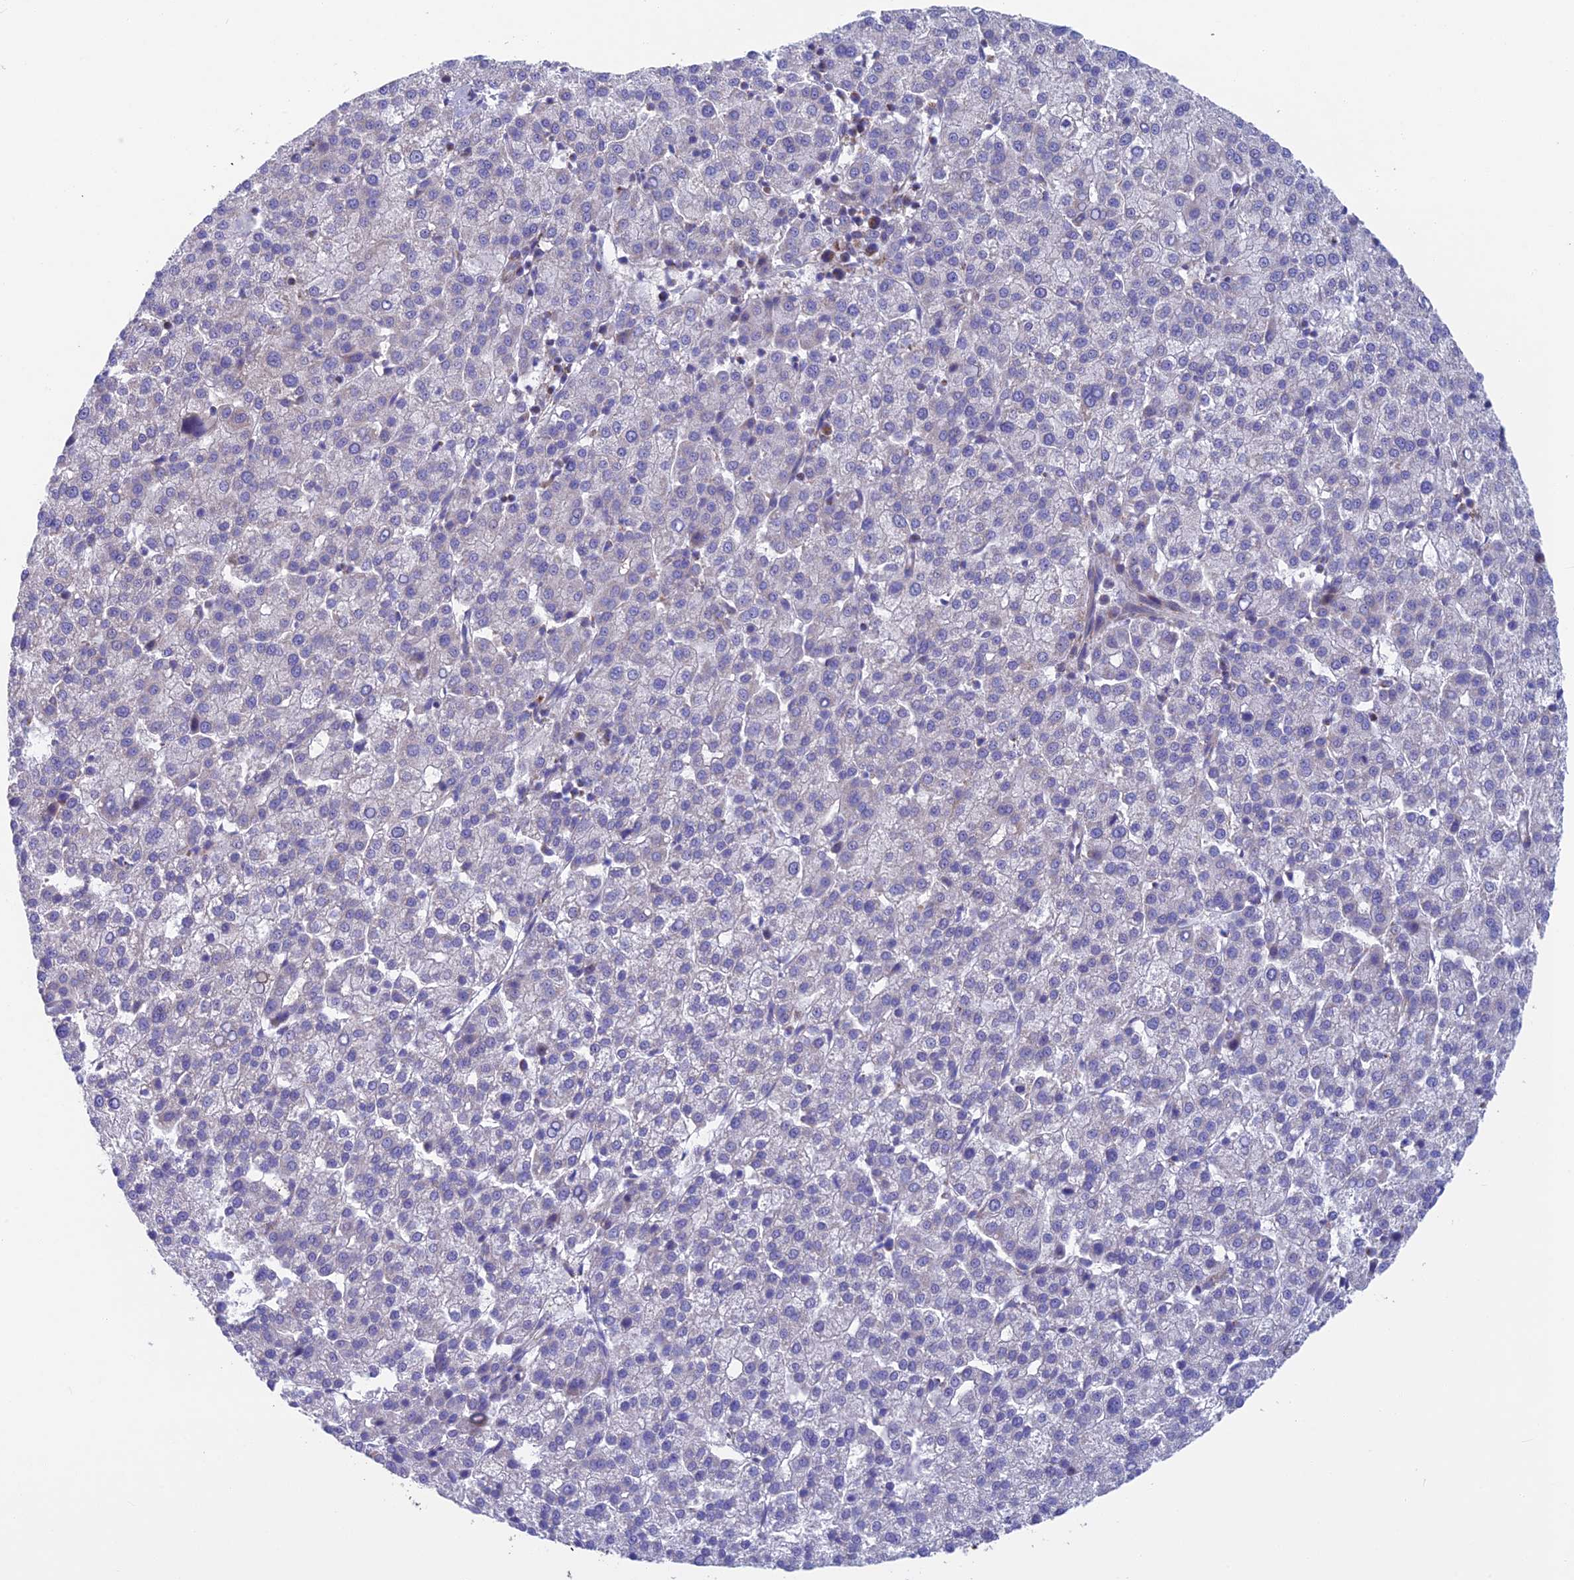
{"staining": {"intensity": "negative", "quantity": "none", "location": "none"}, "tissue": "liver cancer", "cell_type": "Tumor cells", "image_type": "cancer", "snomed": [{"axis": "morphology", "description": "Carcinoma, Hepatocellular, NOS"}, {"axis": "topography", "description": "Liver"}], "caption": "Immunohistochemistry histopathology image of liver cancer (hepatocellular carcinoma) stained for a protein (brown), which exhibits no positivity in tumor cells. (Brightfield microscopy of DAB (3,3'-diaminobenzidine) immunohistochemistry at high magnification).", "gene": "CS", "patient": {"sex": "female", "age": 58}}